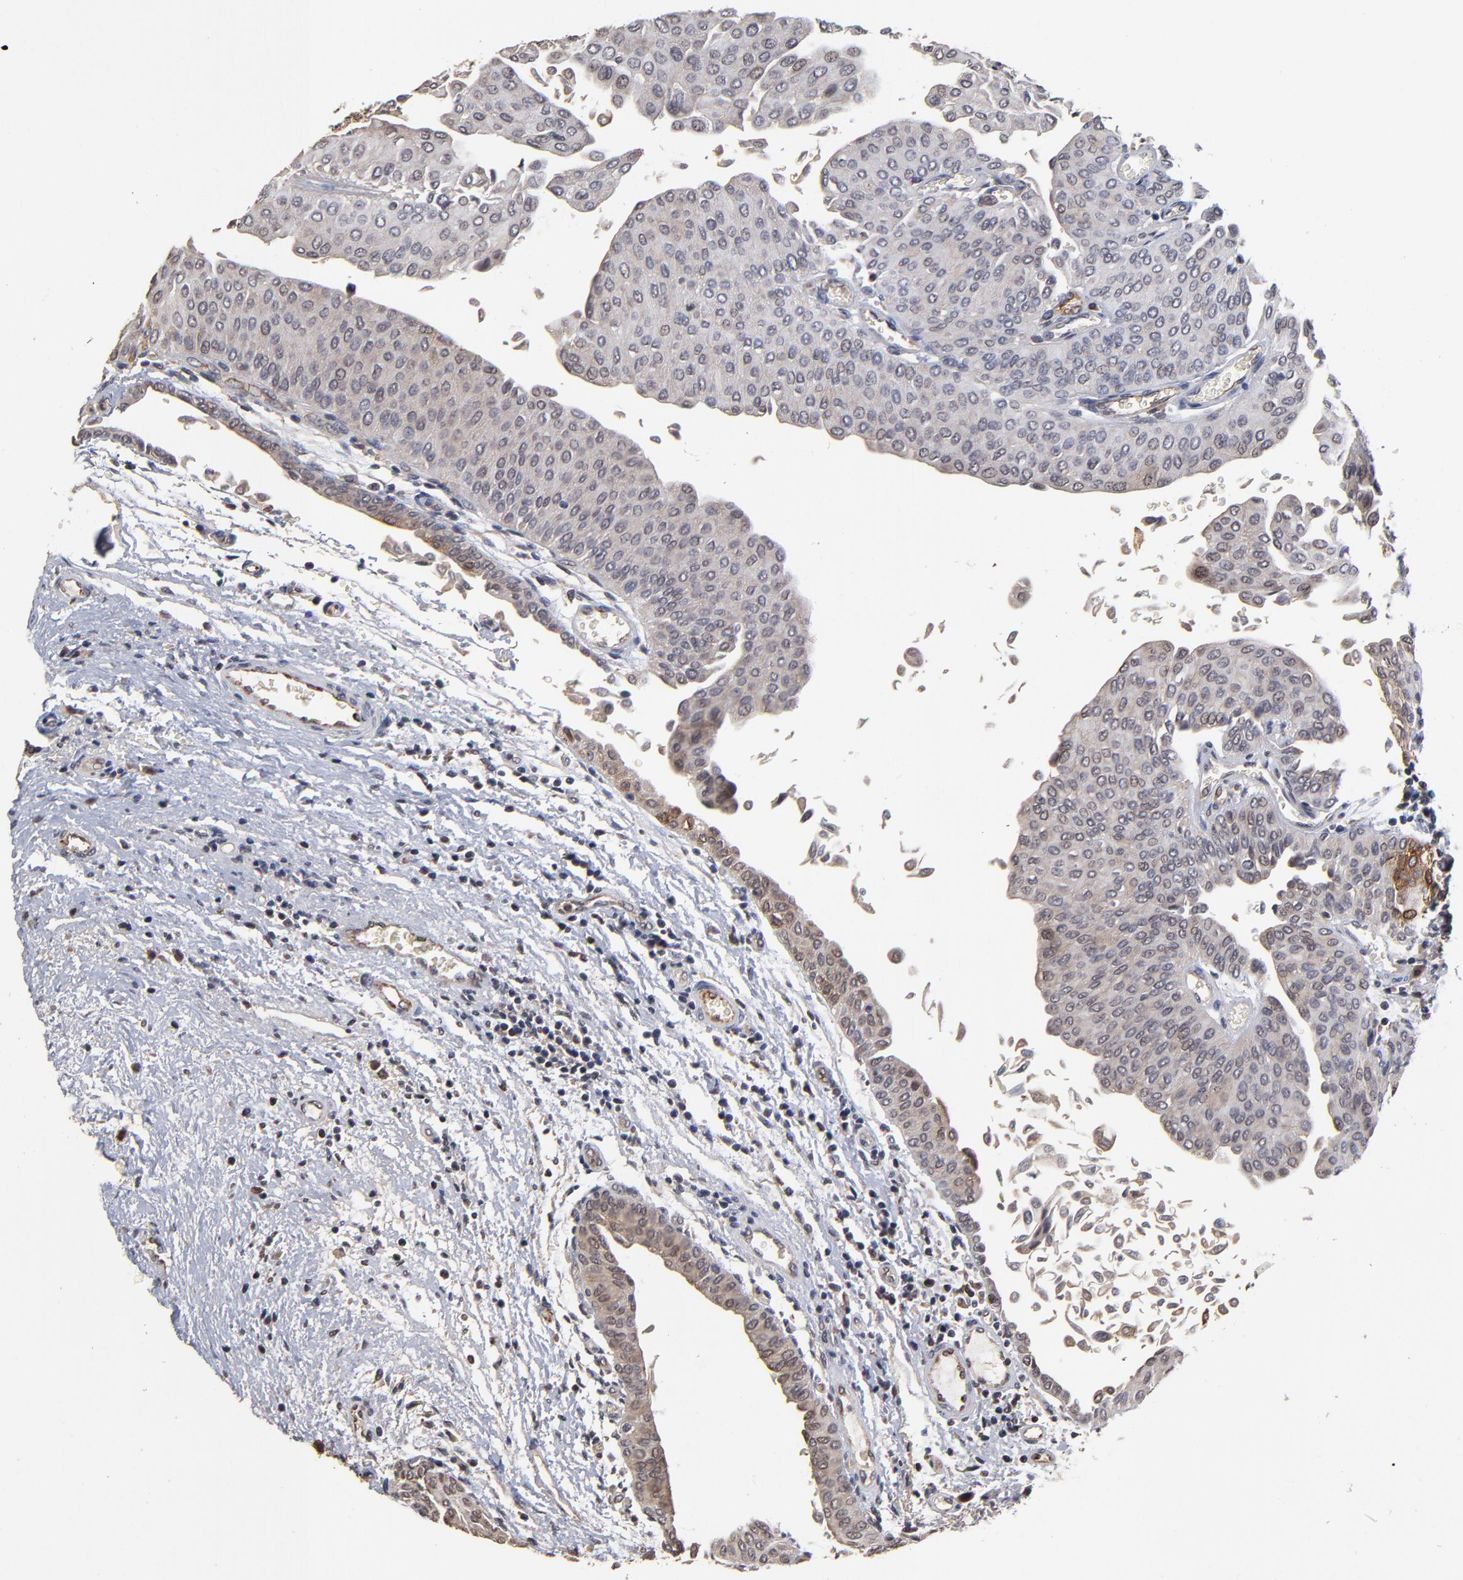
{"staining": {"intensity": "moderate", "quantity": "<25%", "location": "cytoplasmic/membranous"}, "tissue": "urothelial cancer", "cell_type": "Tumor cells", "image_type": "cancer", "snomed": [{"axis": "morphology", "description": "Urothelial carcinoma, Low grade"}, {"axis": "topography", "description": "Urinary bladder"}], "caption": "Urothelial cancer was stained to show a protein in brown. There is low levels of moderate cytoplasmic/membranous positivity in about <25% of tumor cells. (brown staining indicates protein expression, while blue staining denotes nuclei).", "gene": "ASB8", "patient": {"sex": "male", "age": 64}}